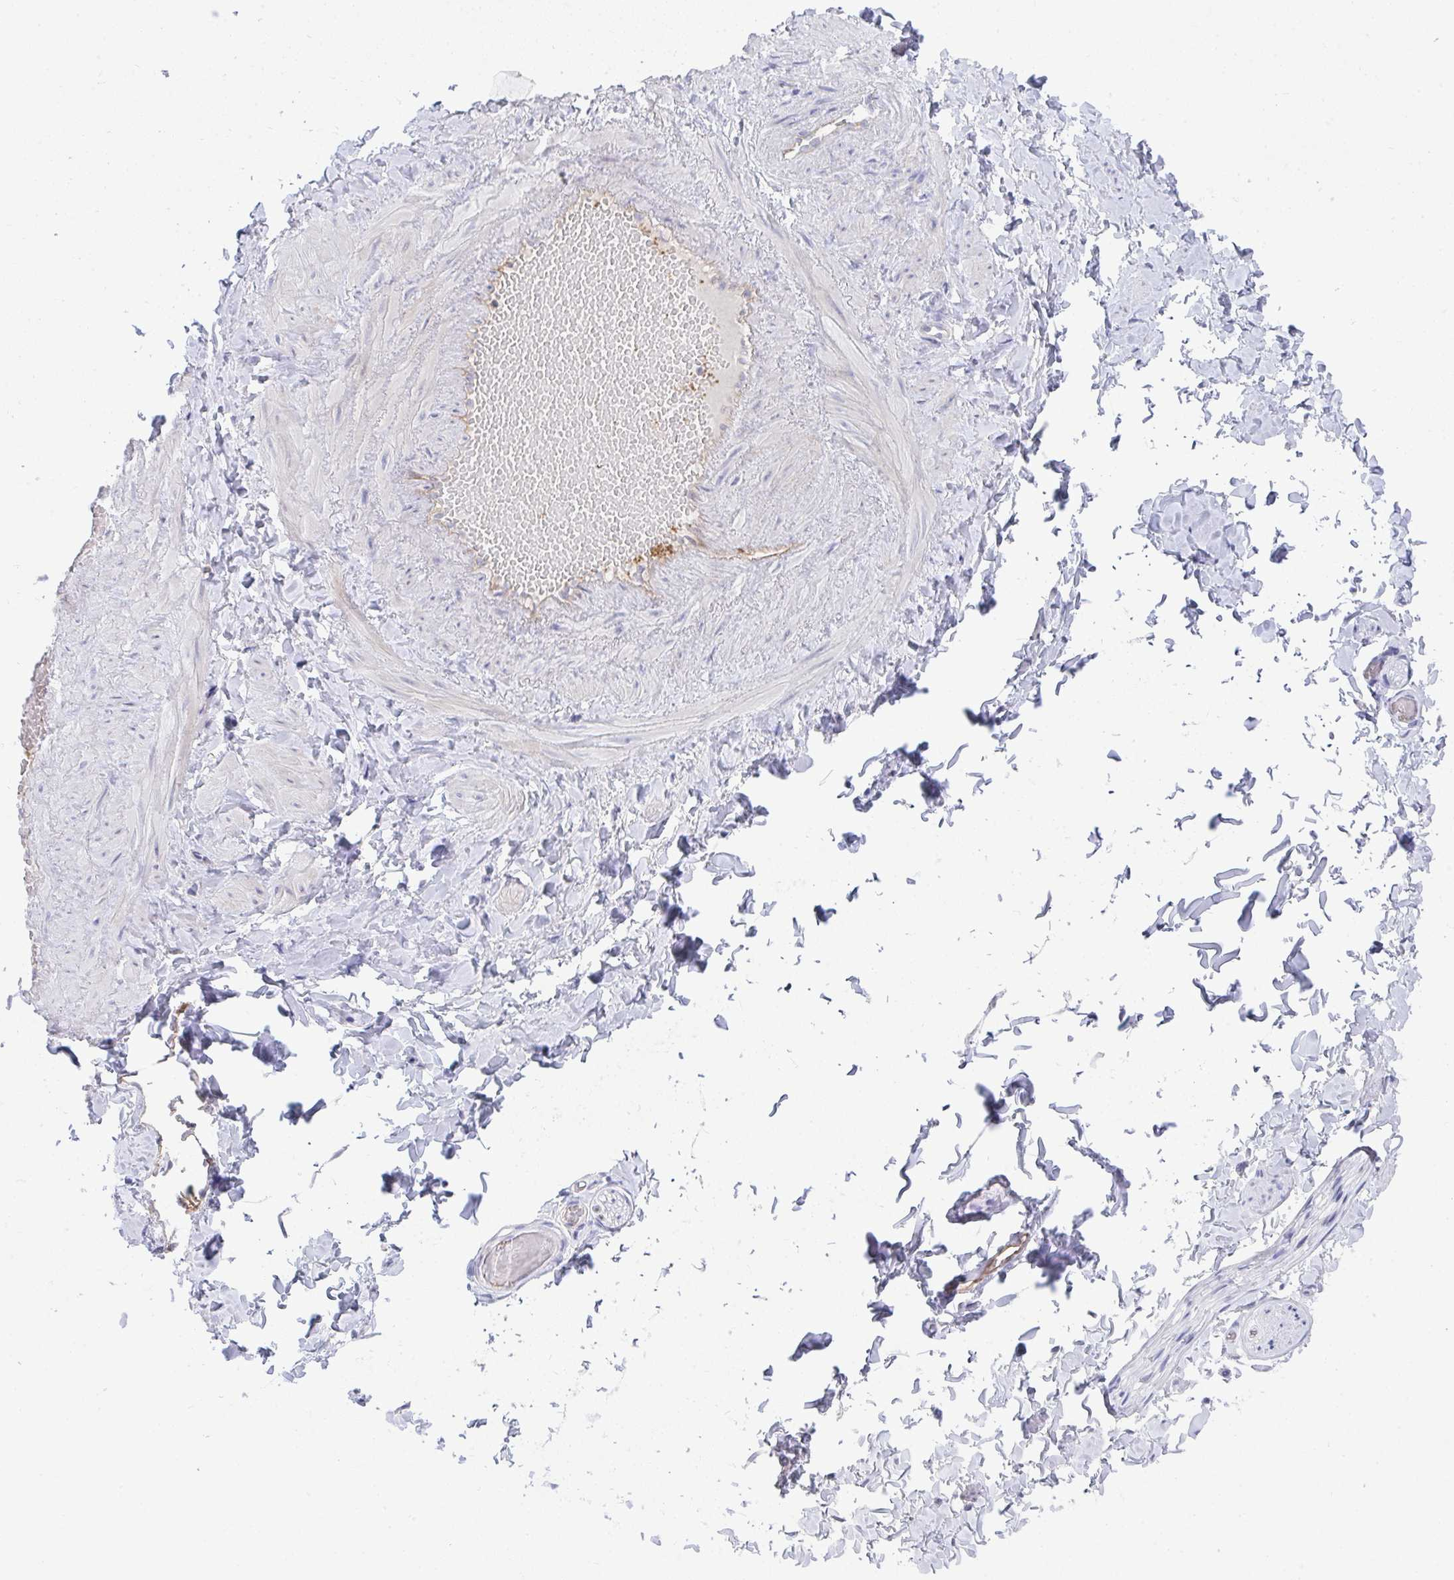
{"staining": {"intensity": "negative", "quantity": "none", "location": "none"}, "tissue": "soft tissue", "cell_type": "Fibroblasts", "image_type": "normal", "snomed": [{"axis": "morphology", "description": "Normal tissue, NOS"}, {"axis": "topography", "description": "Soft tissue"}, {"axis": "topography", "description": "Adipose tissue"}, {"axis": "topography", "description": "Vascular tissue"}, {"axis": "topography", "description": "Peripheral nerve tissue"}], "caption": "DAB immunohistochemical staining of unremarkable human soft tissue demonstrates no significant staining in fibroblasts.", "gene": "TMEM82", "patient": {"sex": "male", "age": 29}}